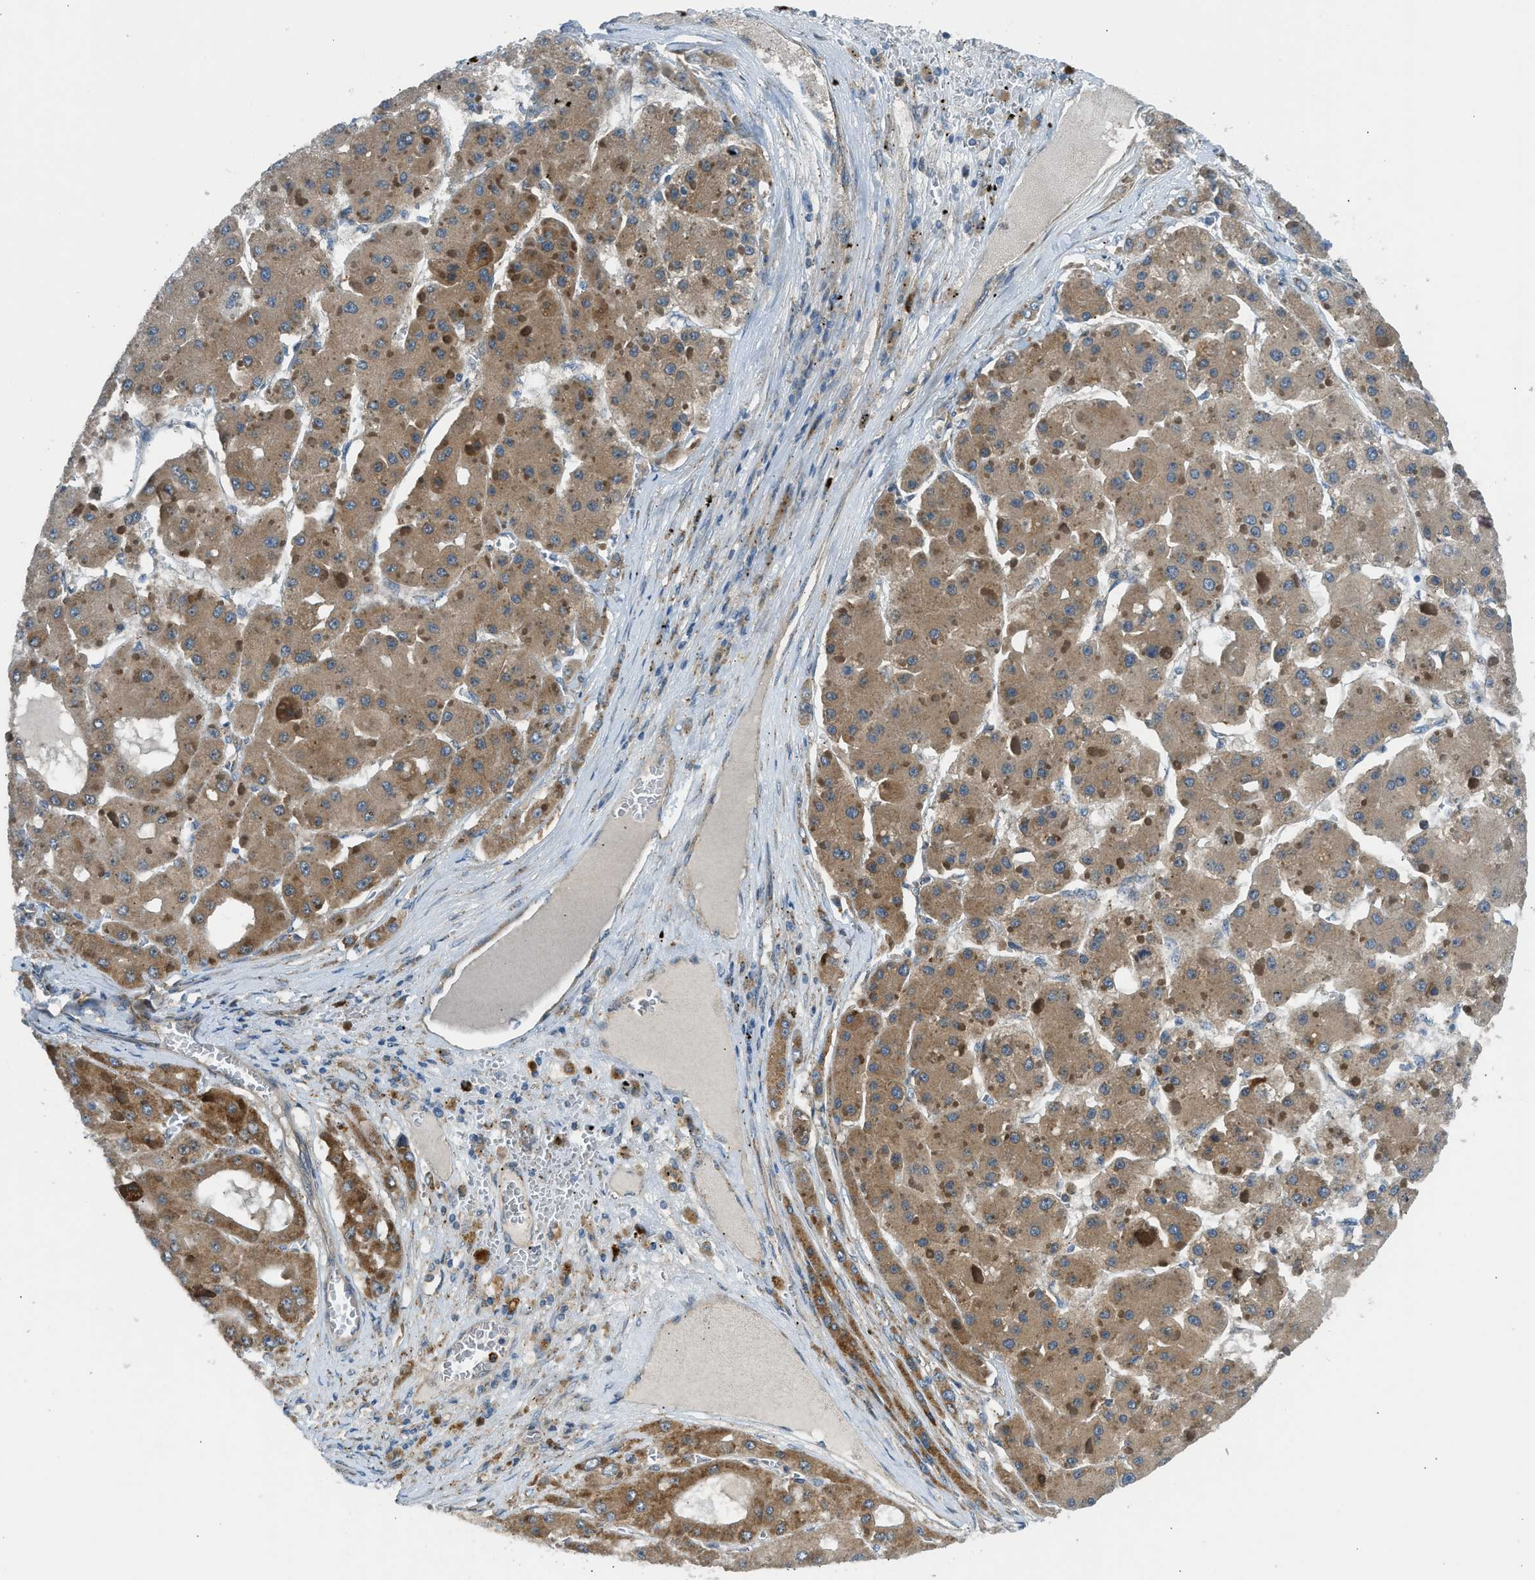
{"staining": {"intensity": "moderate", "quantity": ">75%", "location": "cytoplasmic/membranous"}, "tissue": "liver cancer", "cell_type": "Tumor cells", "image_type": "cancer", "snomed": [{"axis": "morphology", "description": "Carcinoma, Hepatocellular, NOS"}, {"axis": "topography", "description": "Liver"}], "caption": "Tumor cells reveal moderate cytoplasmic/membranous staining in approximately >75% of cells in hepatocellular carcinoma (liver).", "gene": "EDARADD", "patient": {"sex": "female", "age": 73}}